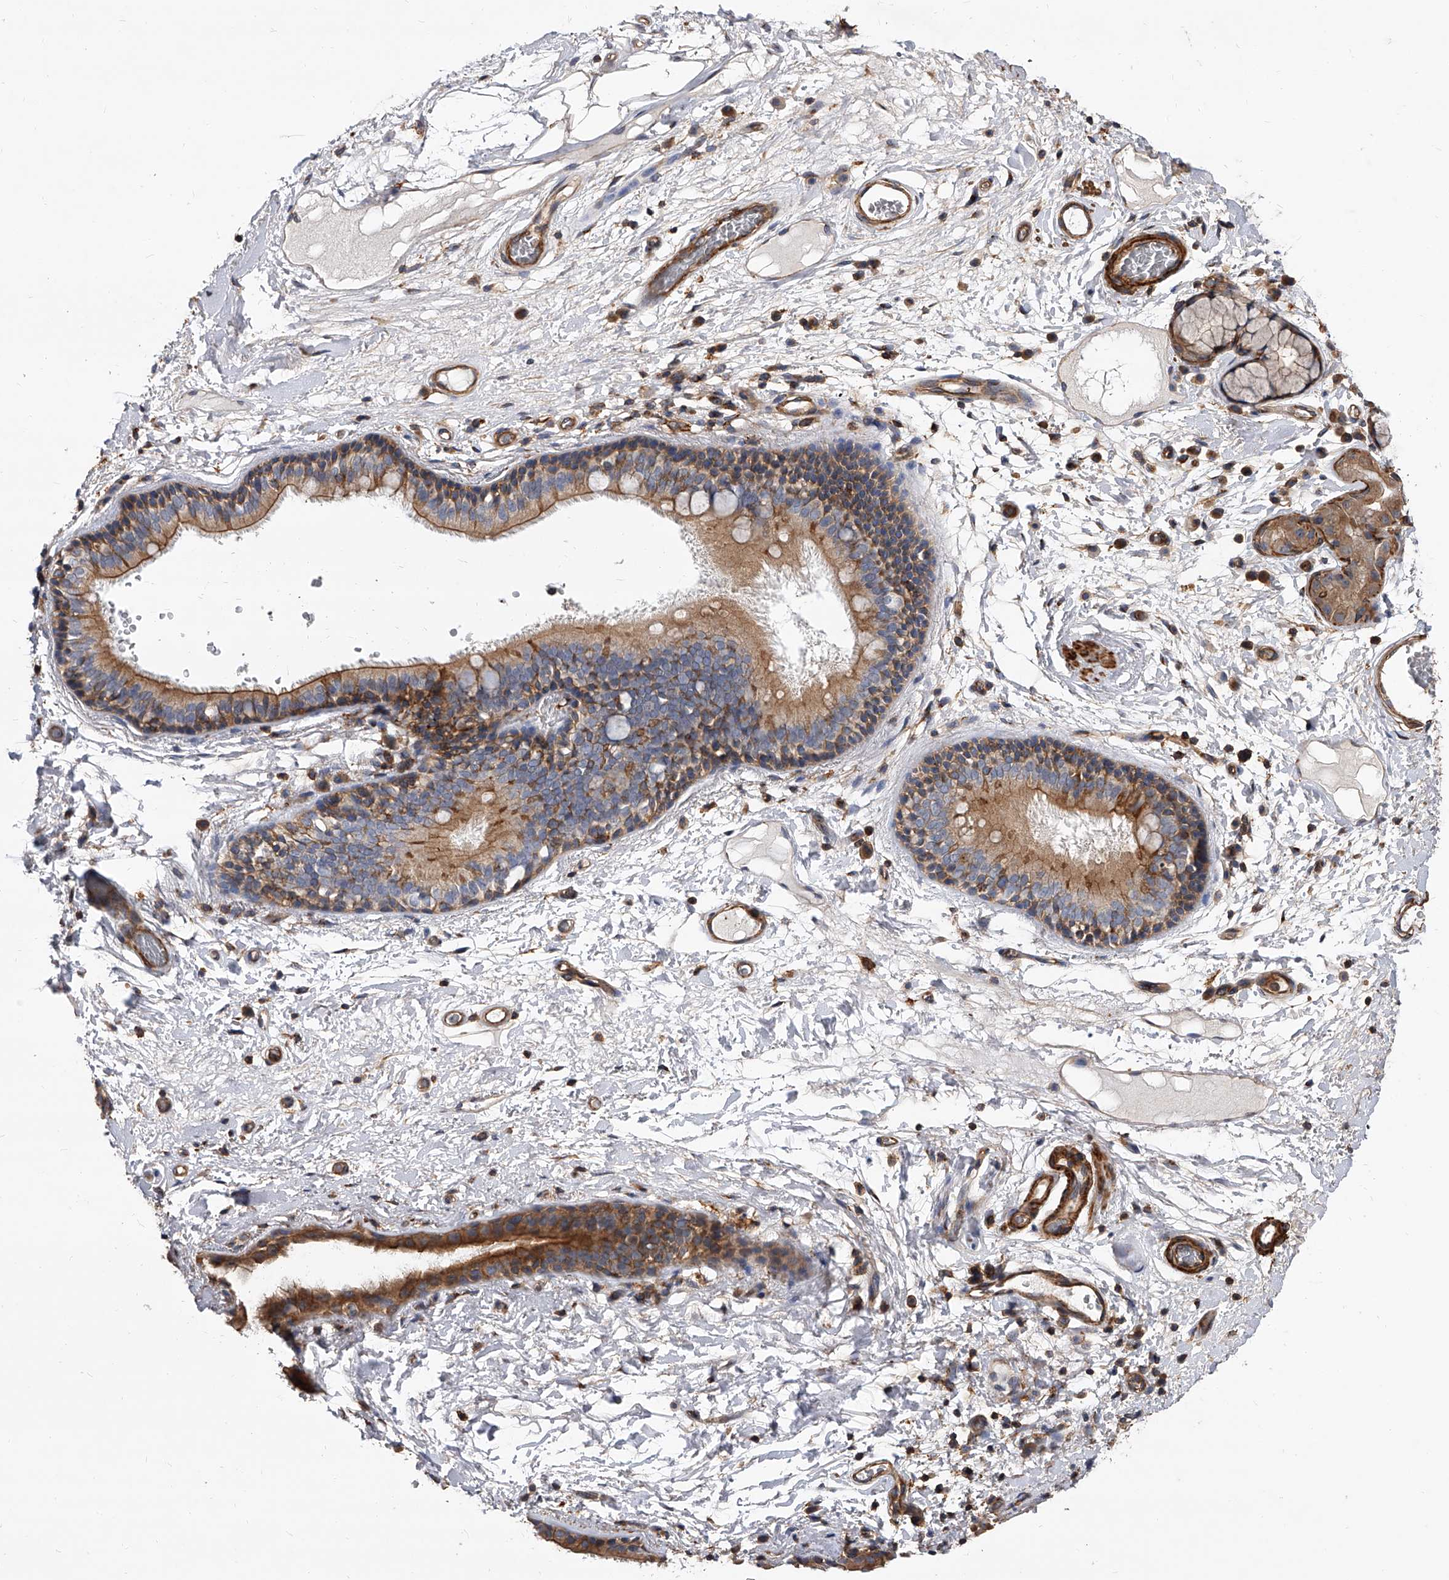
{"staining": {"intensity": "weak", "quantity": ">75%", "location": "cytoplasmic/membranous"}, "tissue": "adipose tissue", "cell_type": "Adipocytes", "image_type": "normal", "snomed": [{"axis": "morphology", "description": "Normal tissue, NOS"}, {"axis": "topography", "description": "Cartilage tissue"}], "caption": "This histopathology image shows immunohistochemistry (IHC) staining of normal human adipose tissue, with low weak cytoplasmic/membranous expression in approximately >75% of adipocytes.", "gene": "PISD", "patient": {"sex": "female", "age": 63}}